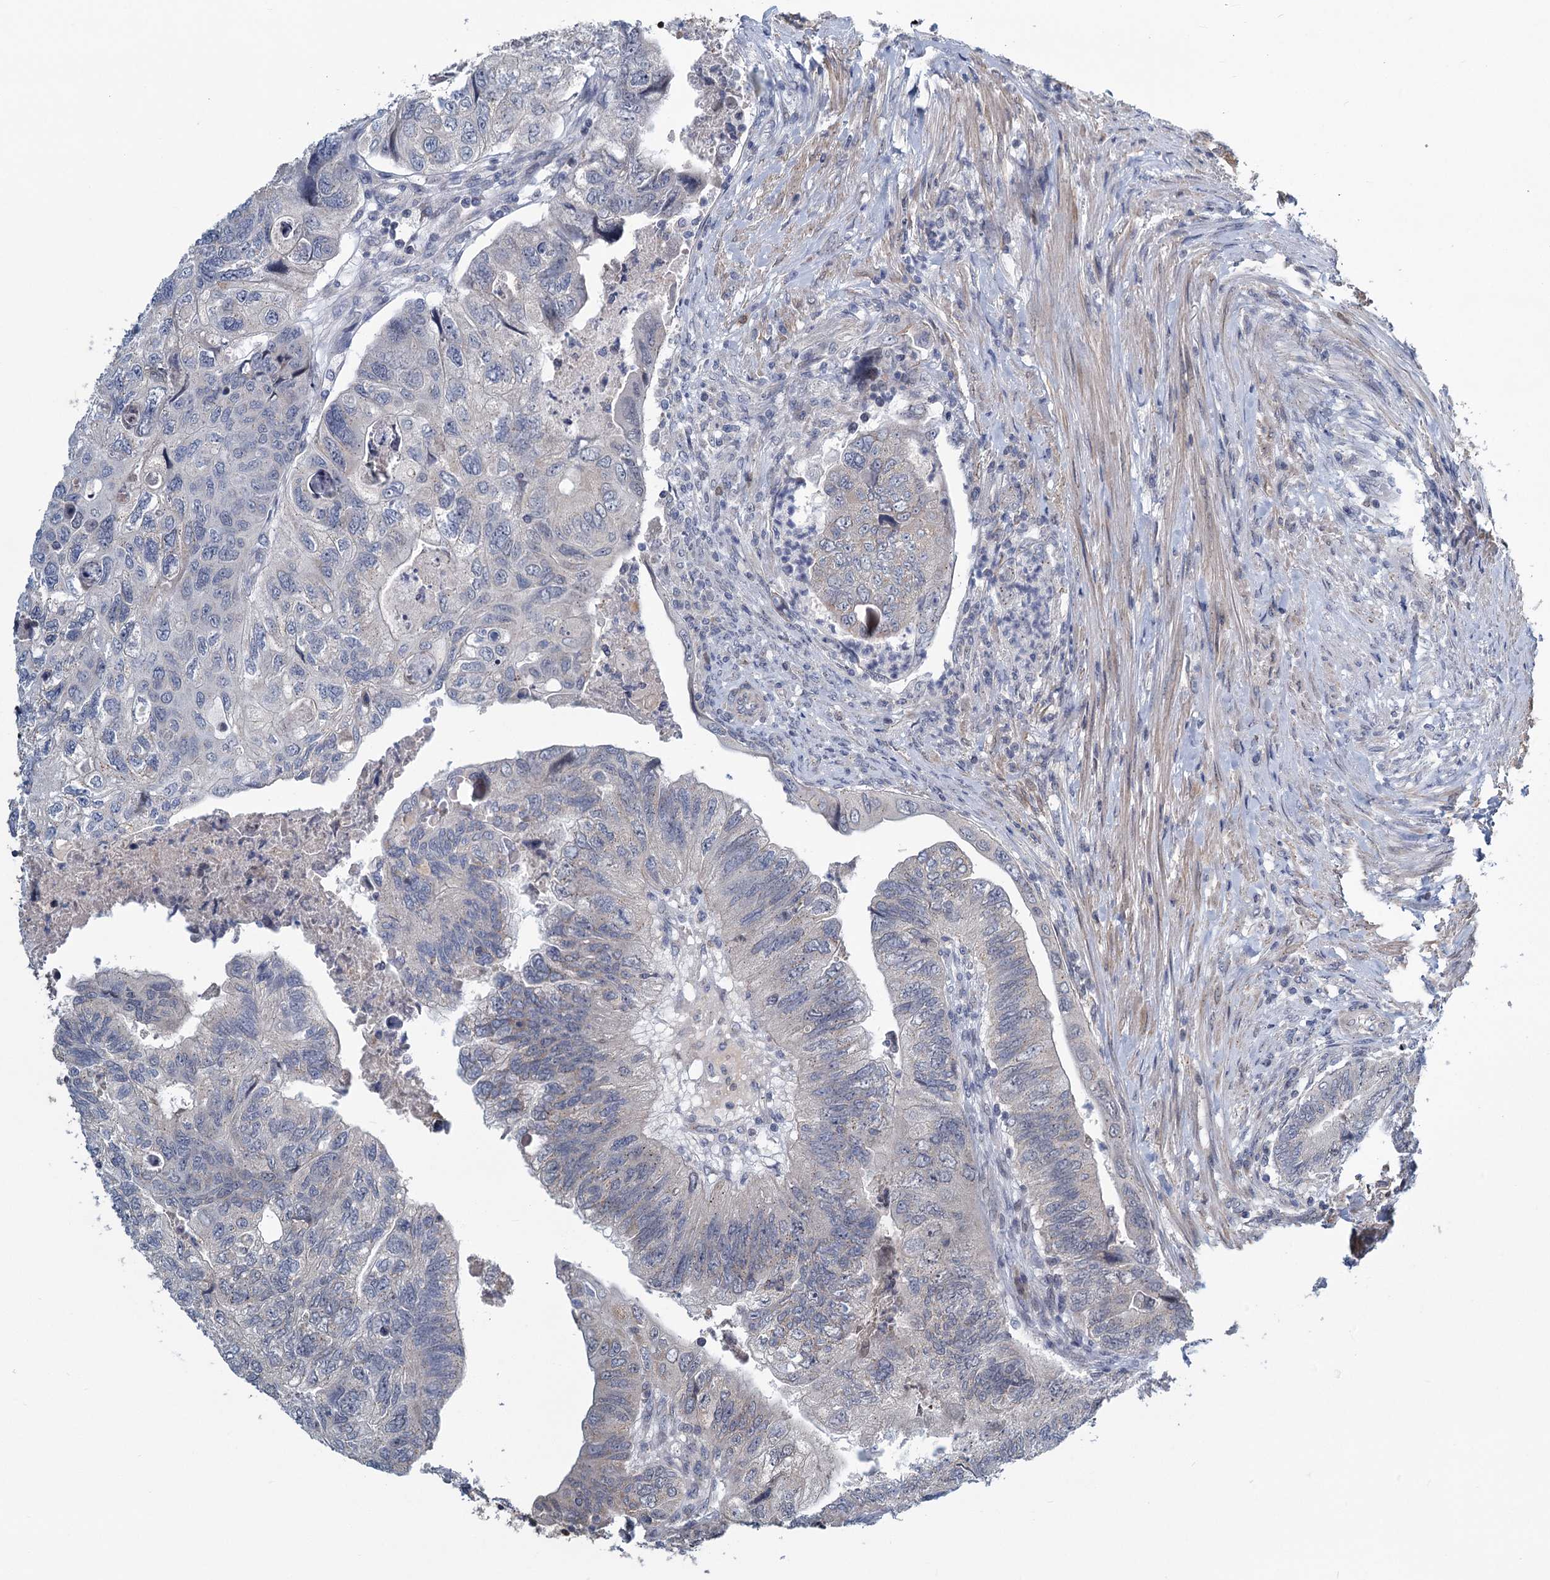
{"staining": {"intensity": "negative", "quantity": "none", "location": "none"}, "tissue": "colorectal cancer", "cell_type": "Tumor cells", "image_type": "cancer", "snomed": [{"axis": "morphology", "description": "Adenocarcinoma, NOS"}, {"axis": "topography", "description": "Rectum"}], "caption": "Histopathology image shows no significant protein expression in tumor cells of colorectal cancer (adenocarcinoma).", "gene": "STAP1", "patient": {"sex": "male", "age": 63}}